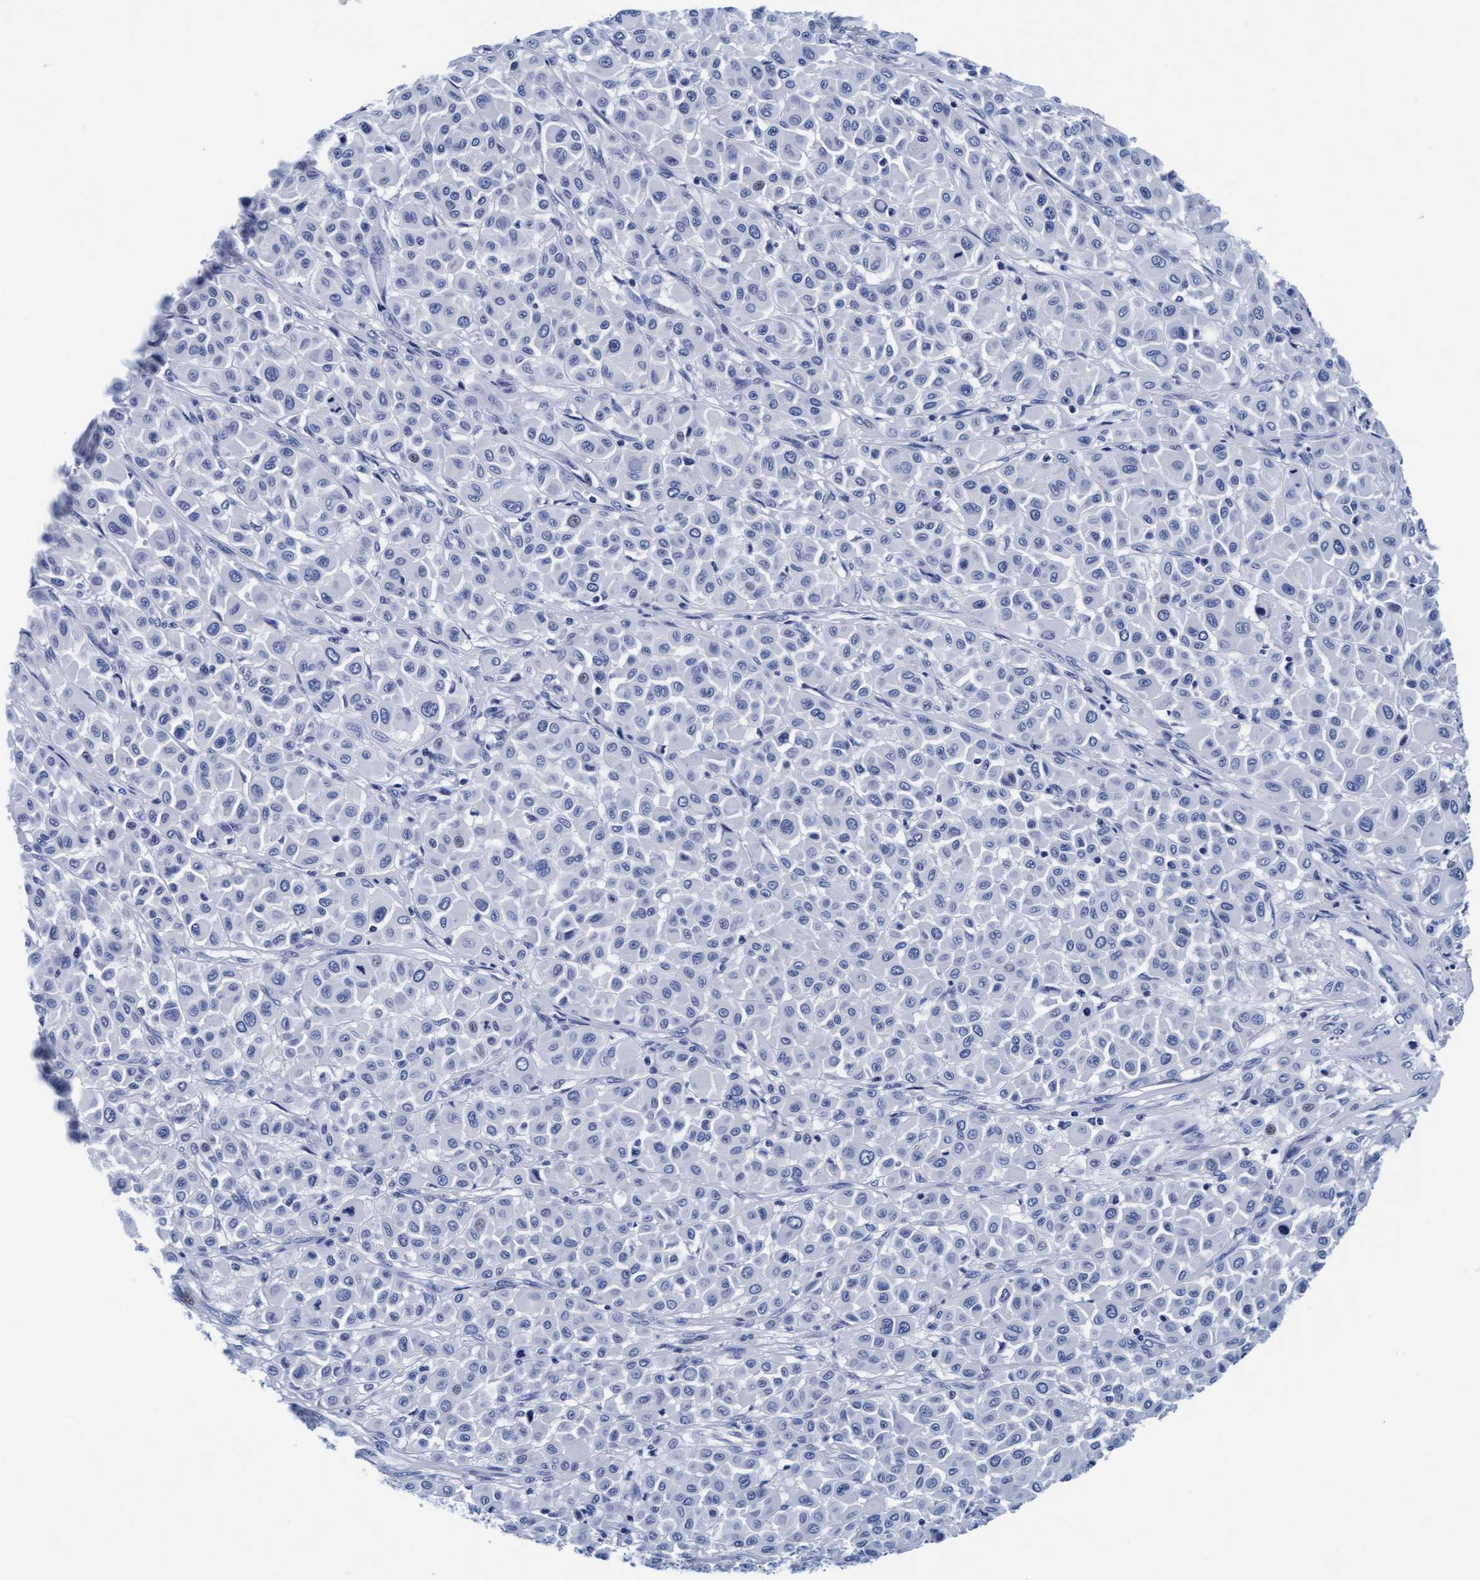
{"staining": {"intensity": "negative", "quantity": "none", "location": "none"}, "tissue": "melanoma", "cell_type": "Tumor cells", "image_type": "cancer", "snomed": [{"axis": "morphology", "description": "Malignant melanoma, Metastatic site"}, {"axis": "topography", "description": "Soft tissue"}], "caption": "There is no significant positivity in tumor cells of malignant melanoma (metastatic site).", "gene": "ARSG", "patient": {"sex": "male", "age": 41}}